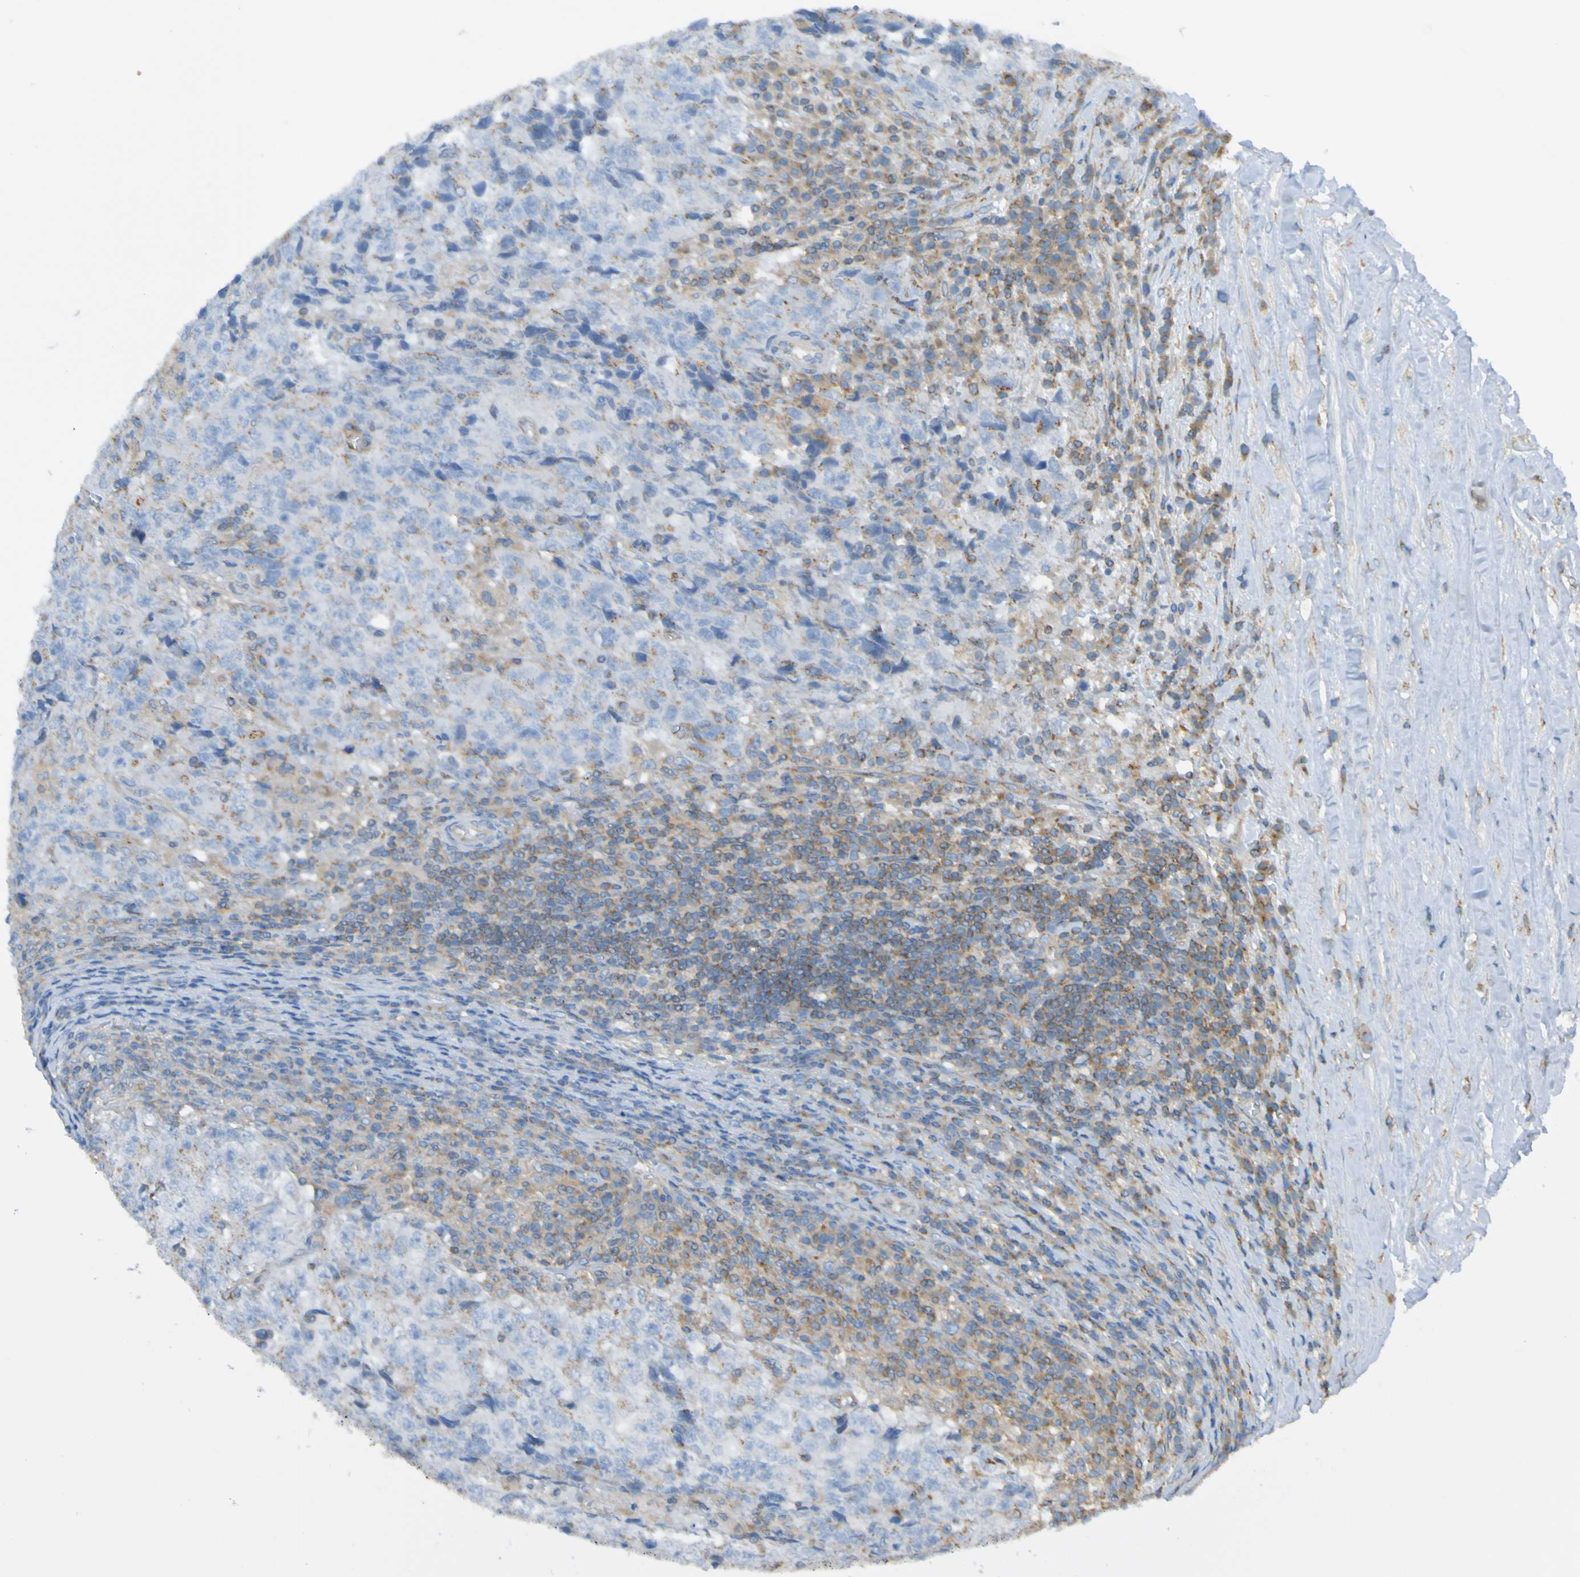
{"staining": {"intensity": "moderate", "quantity": "25%-75%", "location": "cytoplasmic/membranous"}, "tissue": "testis cancer", "cell_type": "Tumor cells", "image_type": "cancer", "snomed": [{"axis": "morphology", "description": "Necrosis, NOS"}, {"axis": "morphology", "description": "Carcinoma, Embryonal, NOS"}, {"axis": "topography", "description": "Testis"}], "caption": "Immunohistochemical staining of human embryonal carcinoma (testis) displays medium levels of moderate cytoplasmic/membranous protein staining in approximately 25%-75% of tumor cells.", "gene": "MINAR1", "patient": {"sex": "male", "age": 19}}